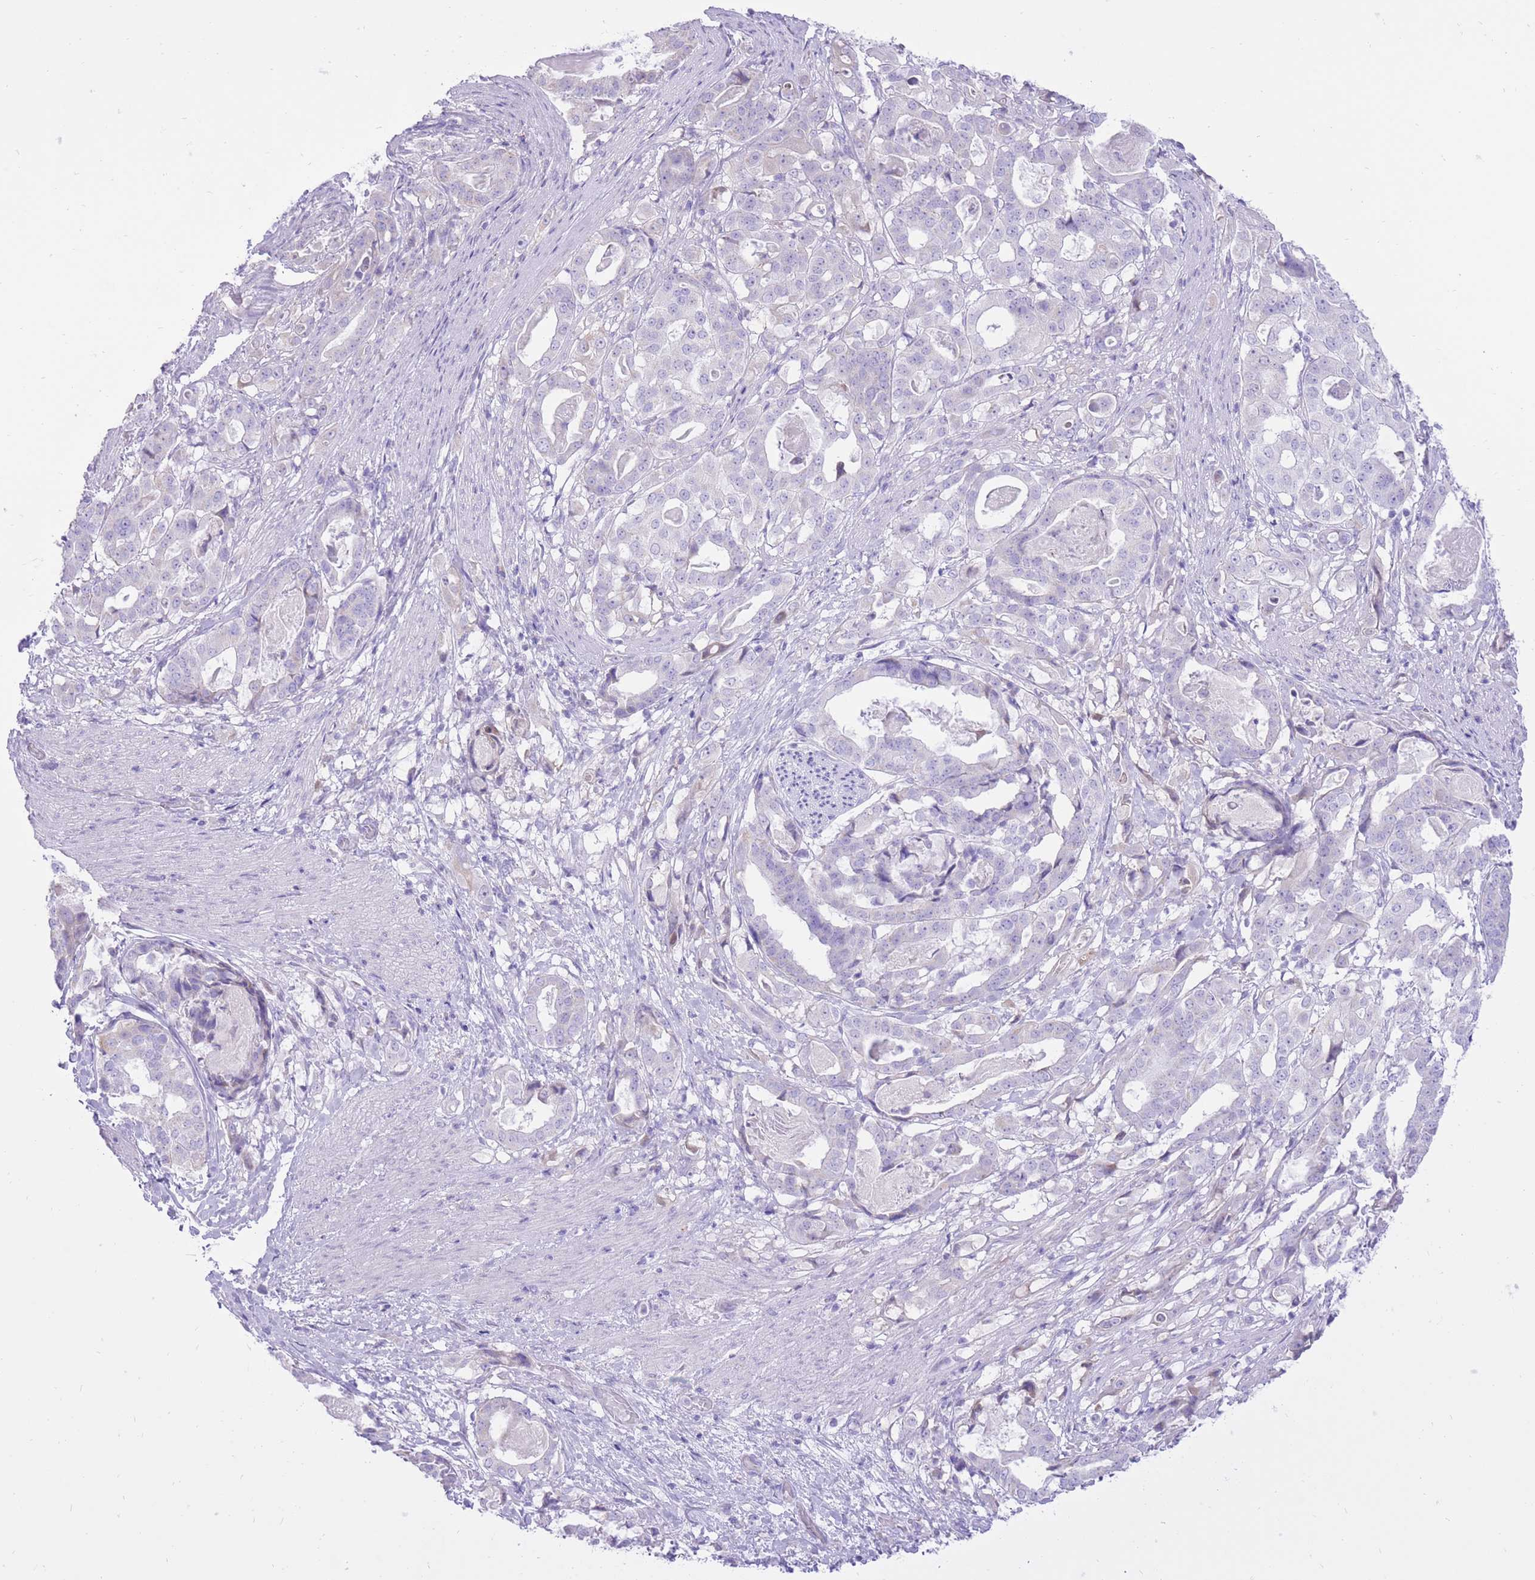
{"staining": {"intensity": "negative", "quantity": "none", "location": "none"}, "tissue": "stomach cancer", "cell_type": "Tumor cells", "image_type": "cancer", "snomed": [{"axis": "morphology", "description": "Adenocarcinoma, NOS"}, {"axis": "topography", "description": "Stomach"}], "caption": "A high-resolution photomicrograph shows immunohistochemistry (IHC) staining of stomach cancer (adenocarcinoma), which reveals no significant staining in tumor cells.", "gene": "SLC4A4", "patient": {"sex": "male", "age": 48}}